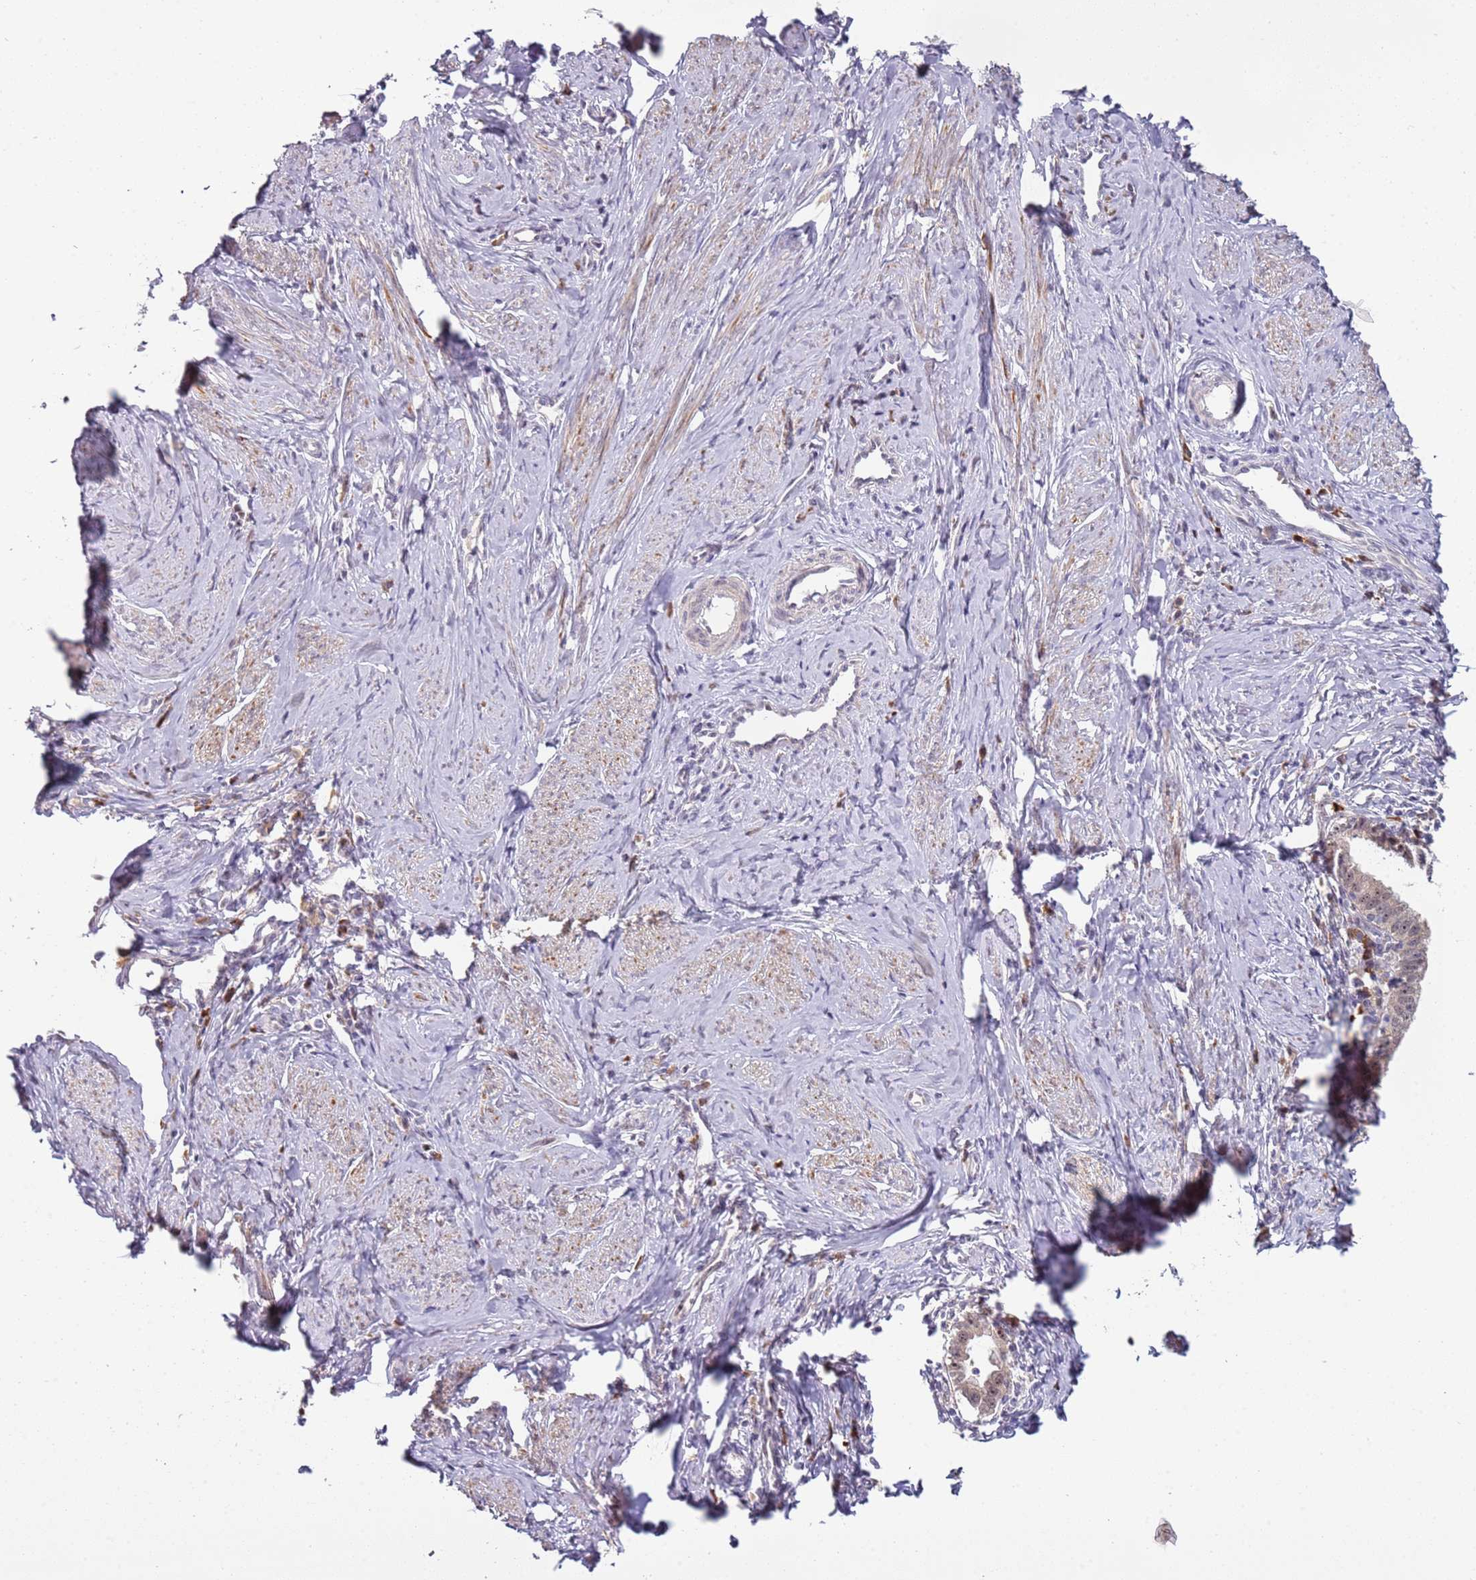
{"staining": {"intensity": "weak", "quantity": "25%-75%", "location": "nuclear"}, "tissue": "cervical cancer", "cell_type": "Tumor cells", "image_type": "cancer", "snomed": [{"axis": "morphology", "description": "Adenocarcinoma, NOS"}, {"axis": "topography", "description": "Cervix"}], "caption": "Adenocarcinoma (cervical) stained with a protein marker reveals weak staining in tumor cells.", "gene": "UCMA", "patient": {"sex": "female", "age": 36}}